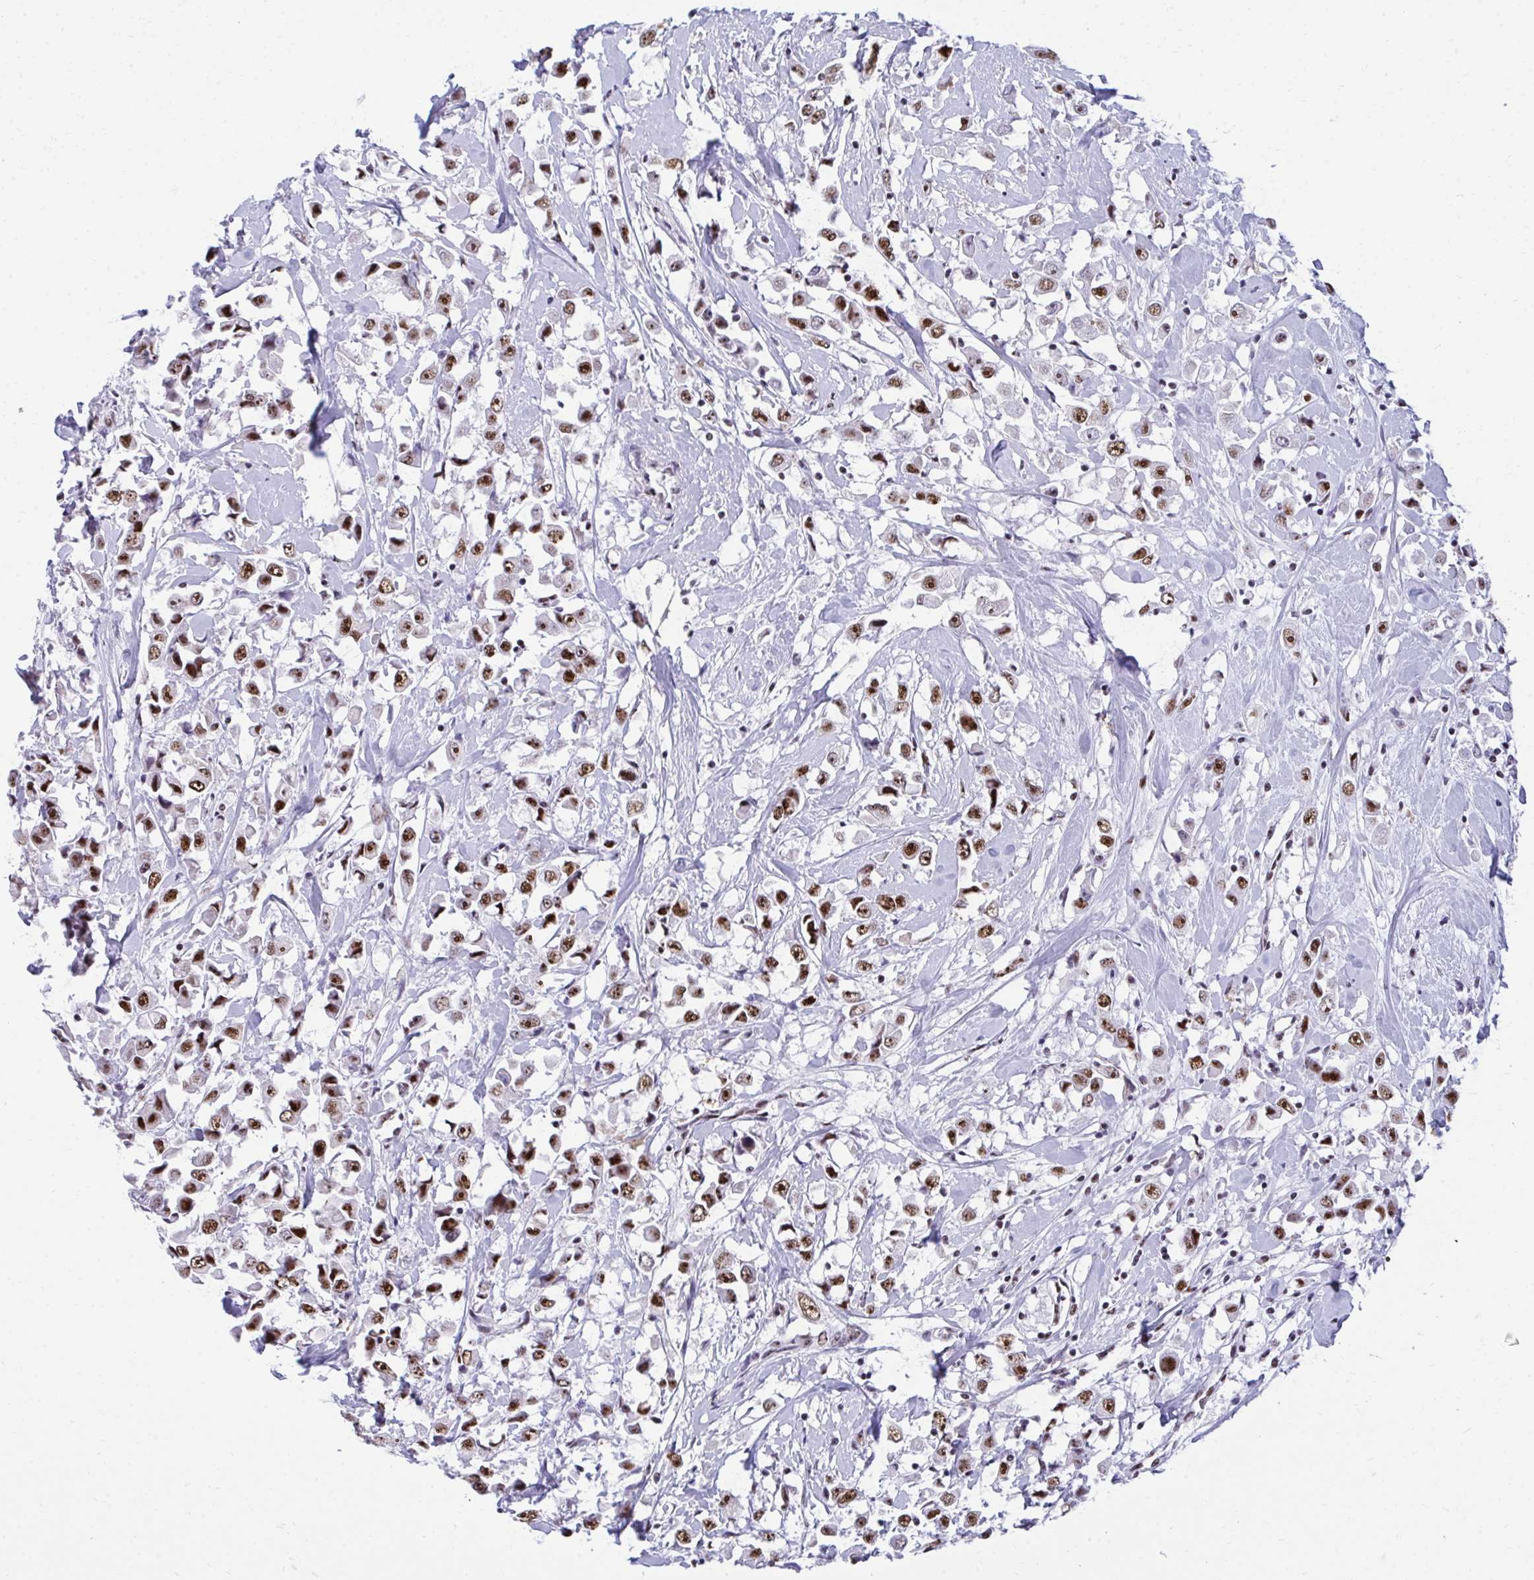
{"staining": {"intensity": "moderate", "quantity": ">75%", "location": "nuclear"}, "tissue": "breast cancer", "cell_type": "Tumor cells", "image_type": "cancer", "snomed": [{"axis": "morphology", "description": "Duct carcinoma"}, {"axis": "topography", "description": "Breast"}], "caption": "An IHC image of neoplastic tissue is shown. Protein staining in brown highlights moderate nuclear positivity in breast cancer within tumor cells.", "gene": "PELP1", "patient": {"sex": "female", "age": 61}}